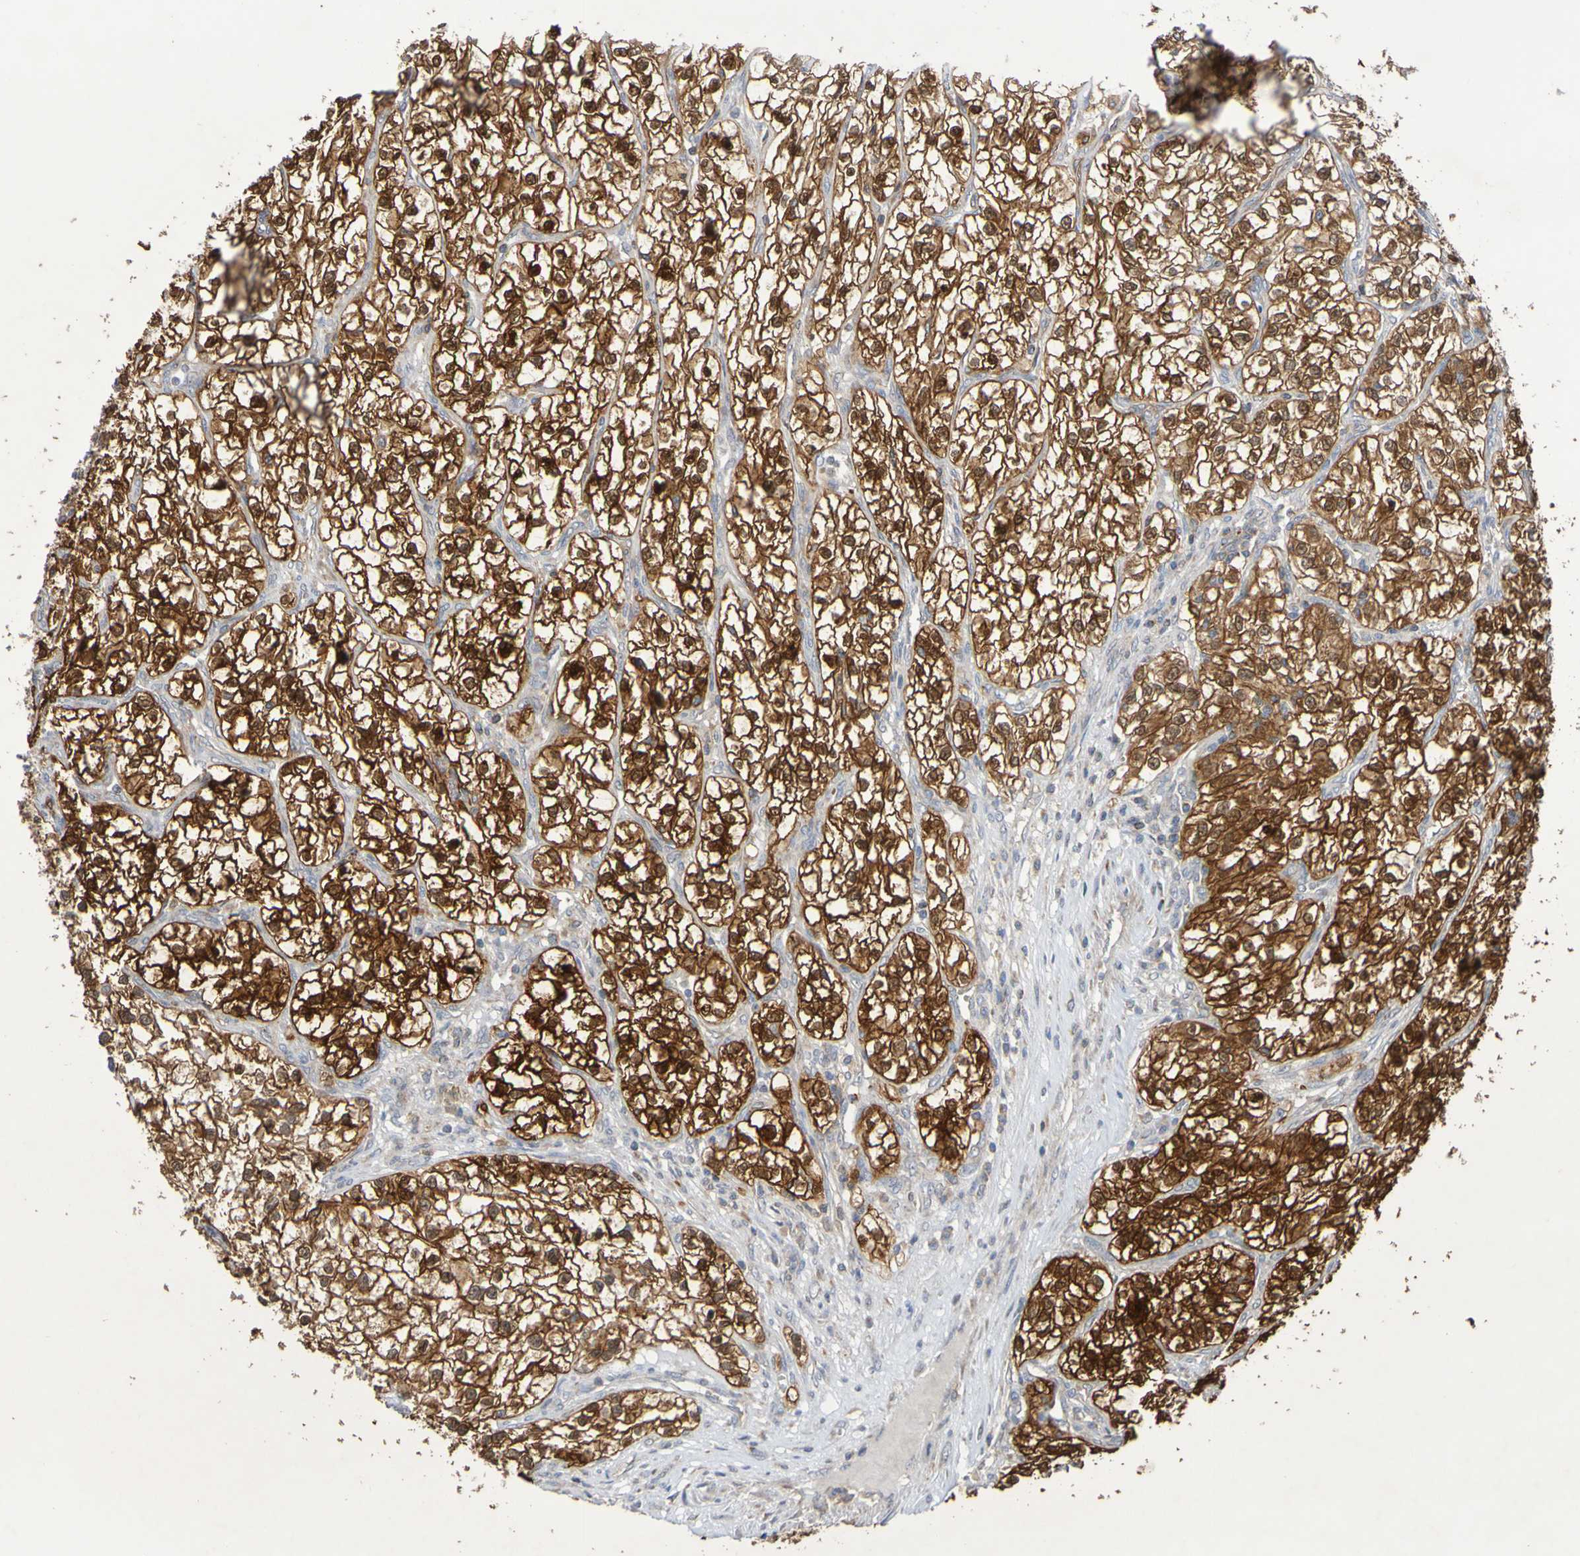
{"staining": {"intensity": "strong", "quantity": ">75%", "location": "cytoplasmic/membranous,nuclear"}, "tissue": "renal cancer", "cell_type": "Tumor cells", "image_type": "cancer", "snomed": [{"axis": "morphology", "description": "Adenocarcinoma, NOS"}, {"axis": "topography", "description": "Kidney"}], "caption": "Immunohistochemistry (IHC) (DAB) staining of human renal adenocarcinoma demonstrates strong cytoplasmic/membranous and nuclear protein expression in about >75% of tumor cells.", "gene": "C3orf18", "patient": {"sex": "female", "age": 57}}